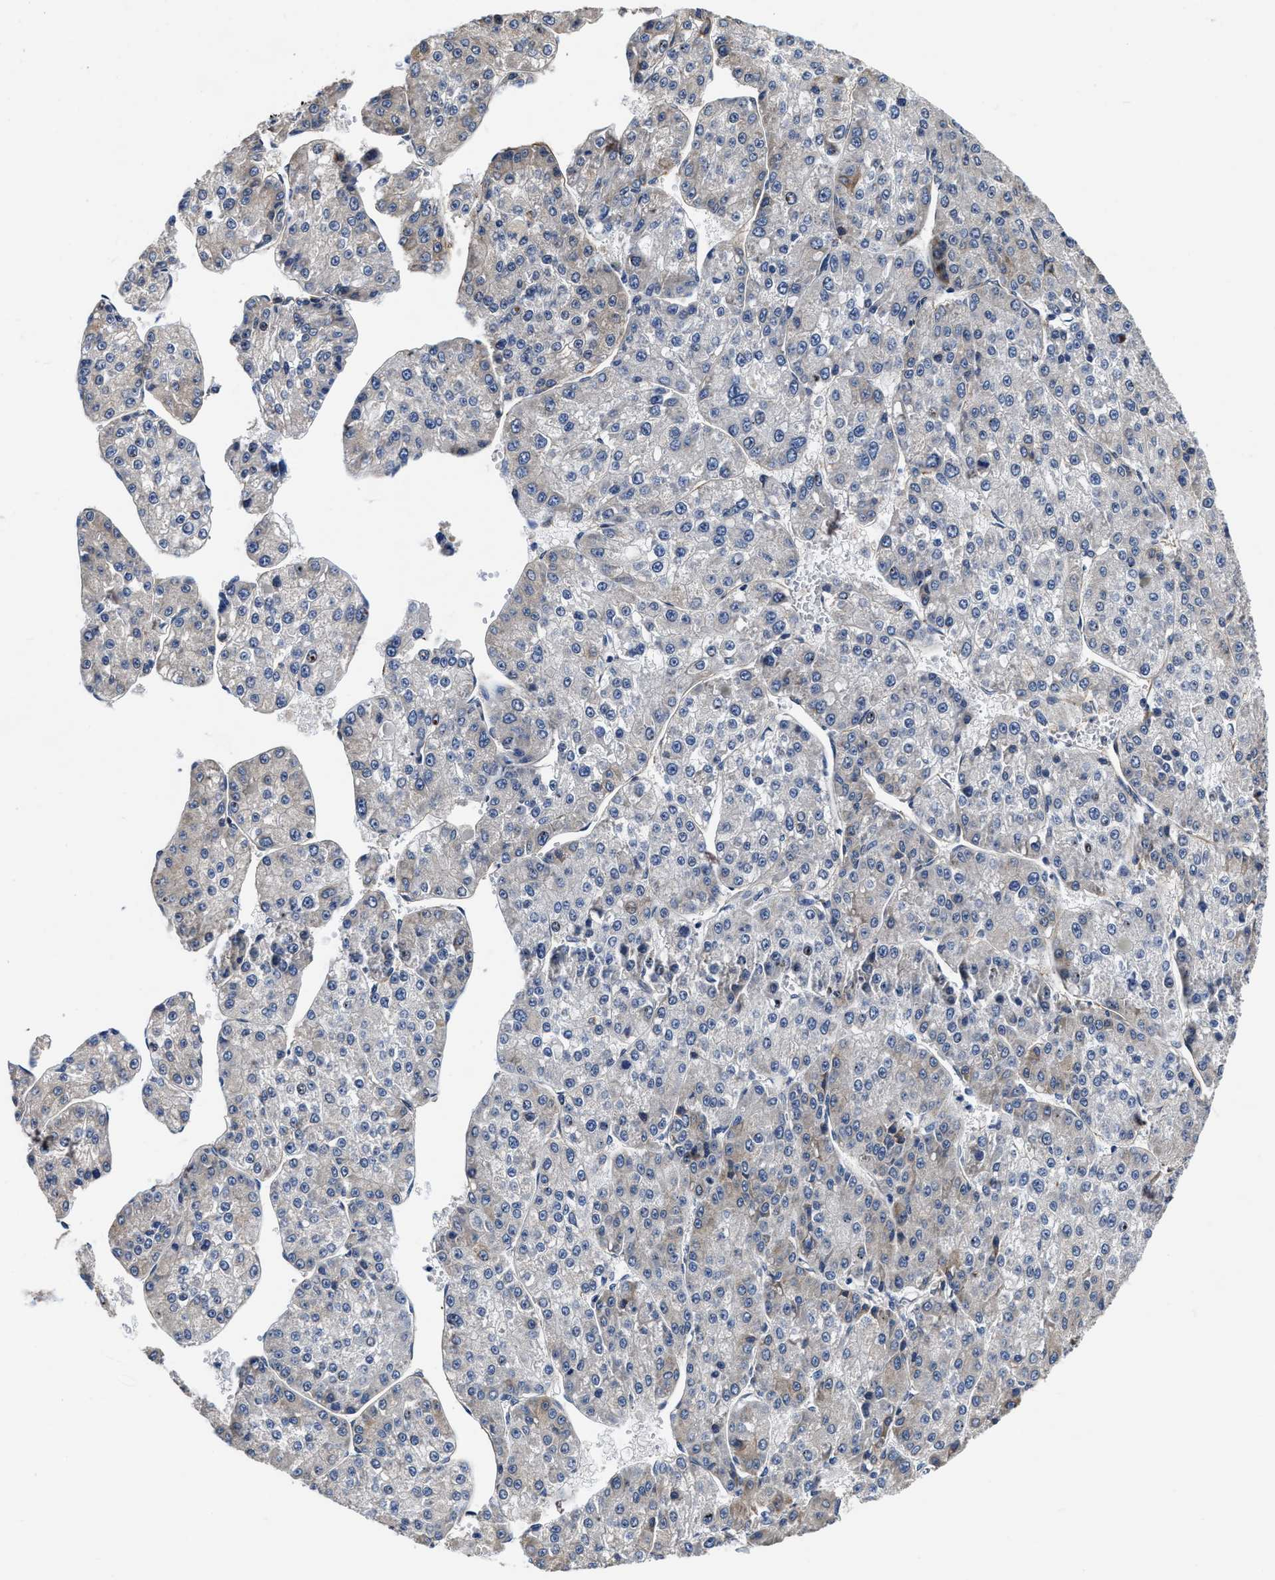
{"staining": {"intensity": "weak", "quantity": "<25%", "location": "cytoplasmic/membranous"}, "tissue": "liver cancer", "cell_type": "Tumor cells", "image_type": "cancer", "snomed": [{"axis": "morphology", "description": "Carcinoma, Hepatocellular, NOS"}, {"axis": "topography", "description": "Liver"}], "caption": "Immunohistochemistry (IHC) image of neoplastic tissue: hepatocellular carcinoma (liver) stained with DAB shows no significant protein staining in tumor cells. (IHC, brightfield microscopy, high magnification).", "gene": "C22orf42", "patient": {"sex": "female", "age": 73}}